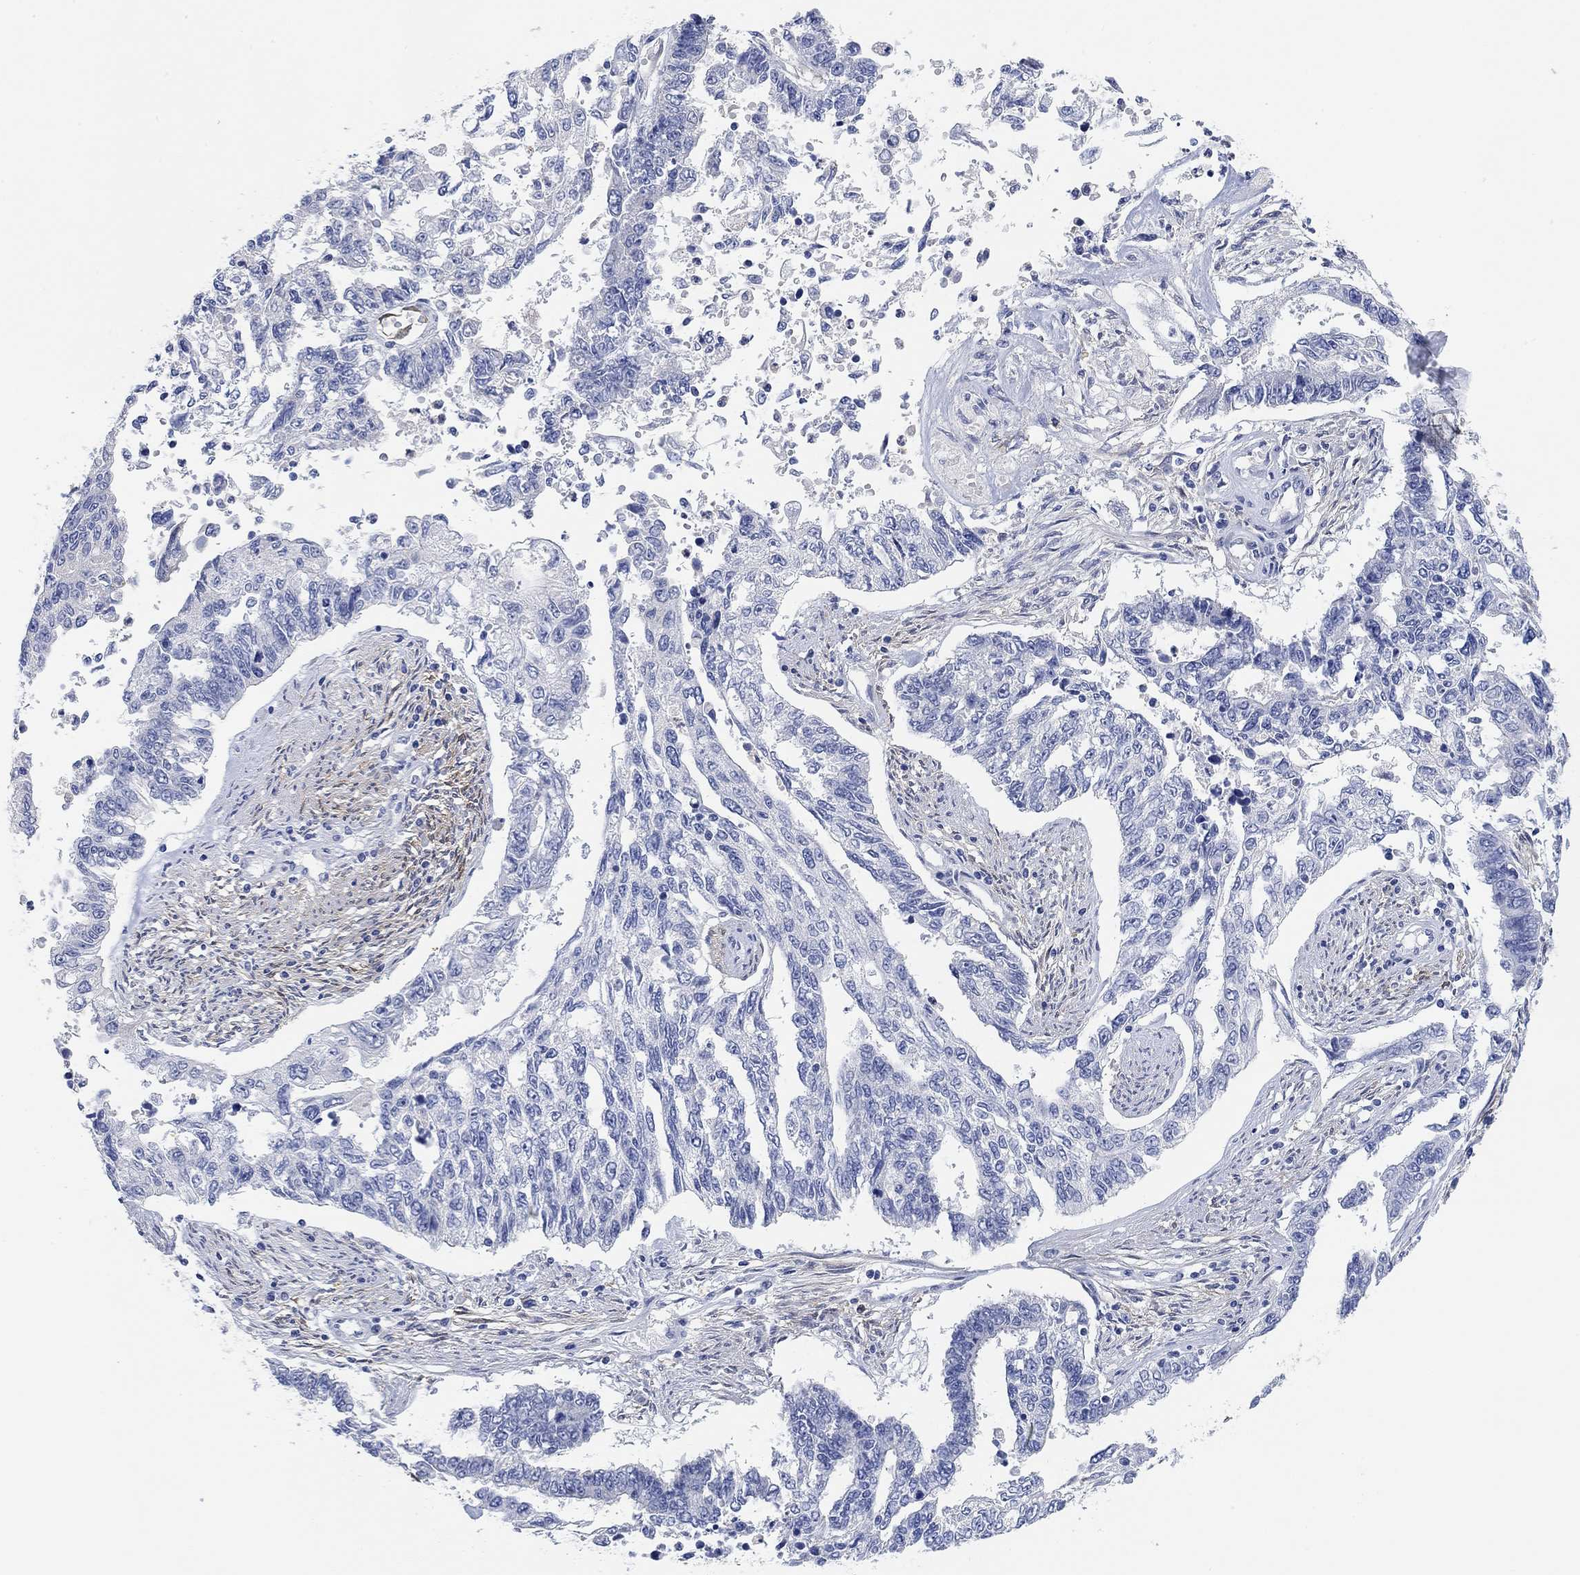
{"staining": {"intensity": "negative", "quantity": "none", "location": "none"}, "tissue": "endometrial cancer", "cell_type": "Tumor cells", "image_type": "cancer", "snomed": [{"axis": "morphology", "description": "Adenocarcinoma, NOS"}, {"axis": "topography", "description": "Uterus"}], "caption": "Tumor cells show no significant protein staining in adenocarcinoma (endometrial).", "gene": "VAT1L", "patient": {"sex": "female", "age": 59}}